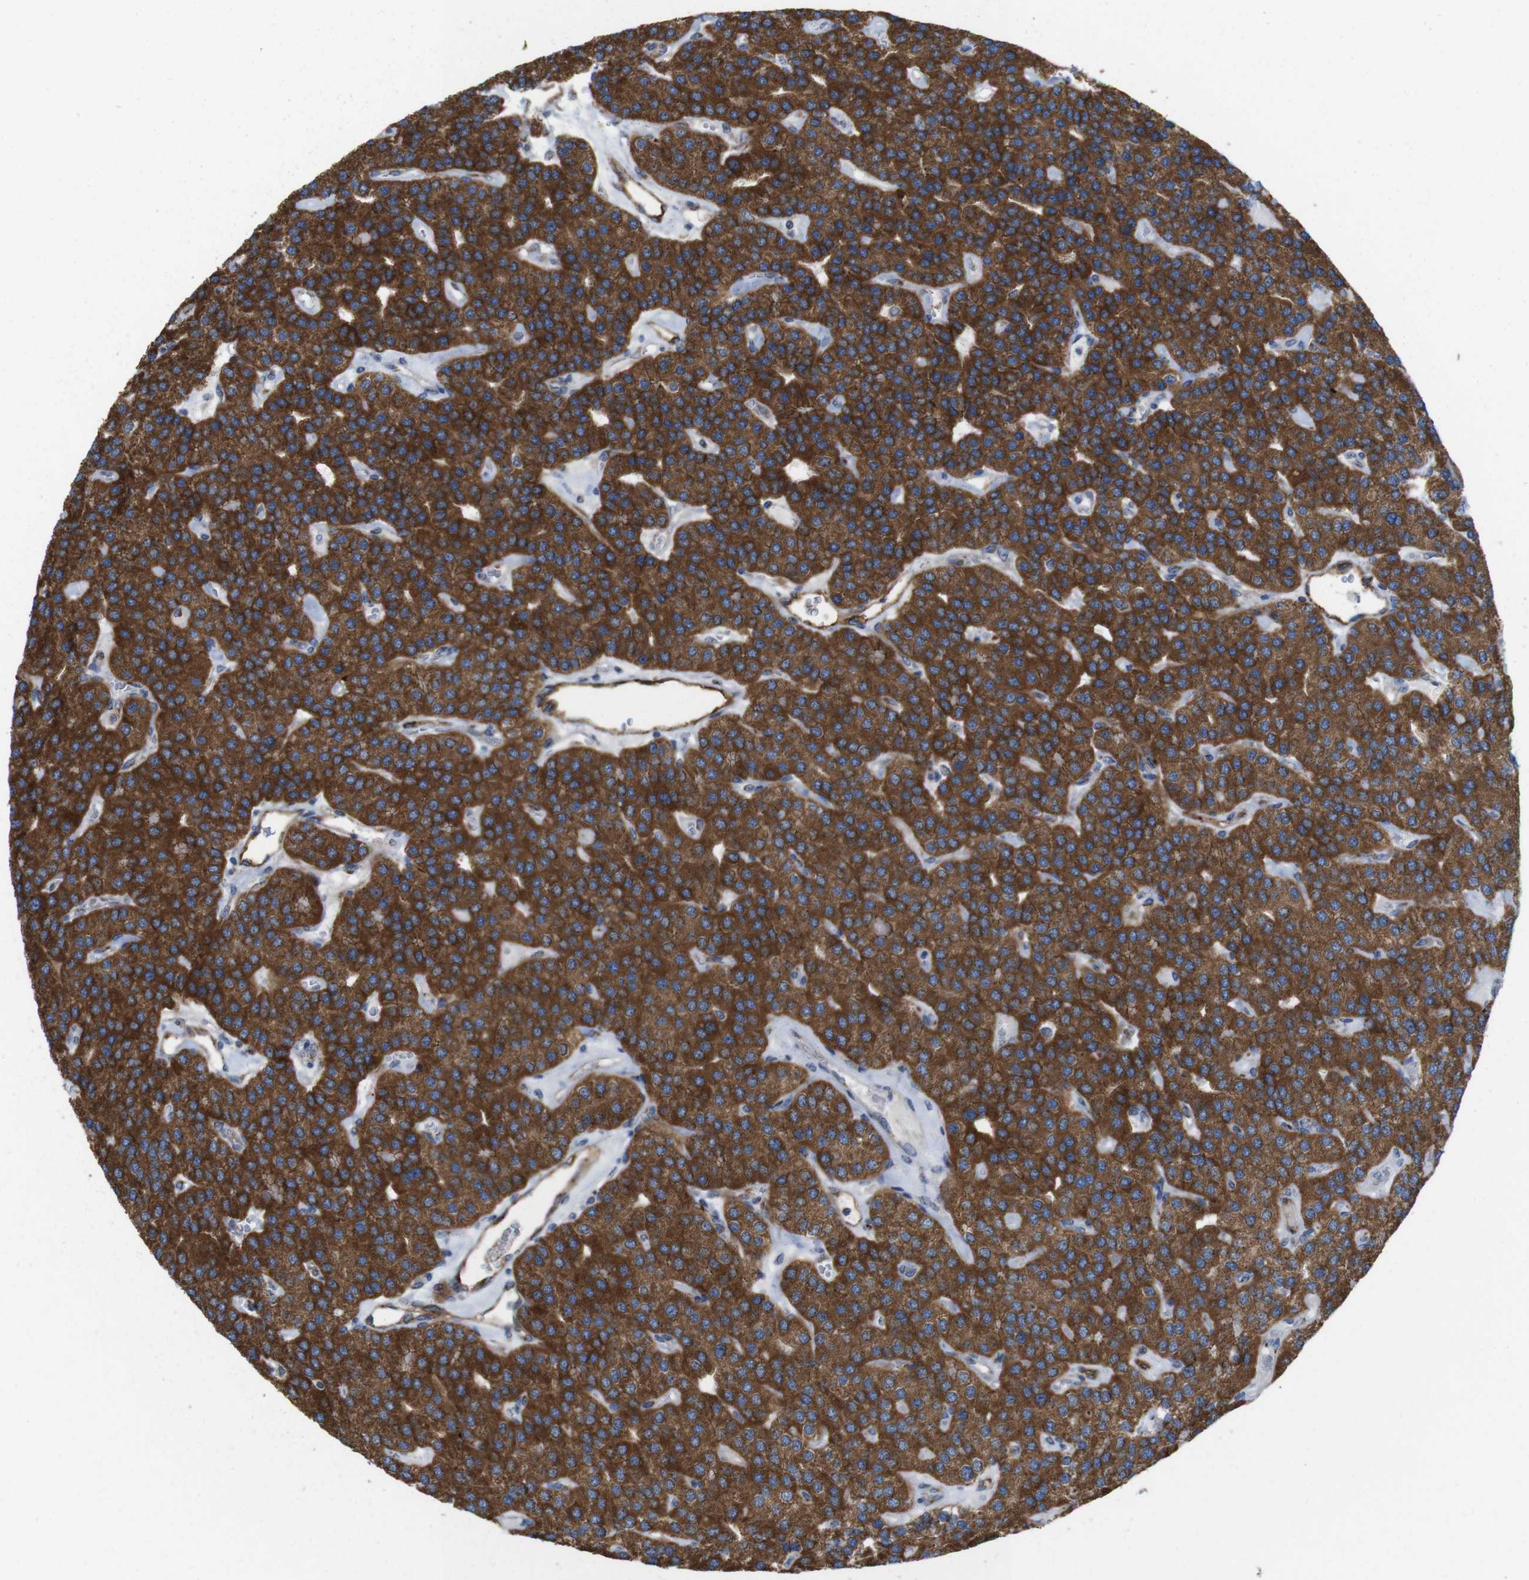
{"staining": {"intensity": "strong", "quantity": ">75%", "location": "cytoplasmic/membranous"}, "tissue": "parathyroid gland", "cell_type": "Glandular cells", "image_type": "normal", "snomed": [{"axis": "morphology", "description": "Normal tissue, NOS"}, {"axis": "morphology", "description": "Adenoma, NOS"}, {"axis": "topography", "description": "Parathyroid gland"}], "caption": "Immunohistochemistry micrograph of unremarkable parathyroid gland: human parathyroid gland stained using immunohistochemistry (IHC) reveals high levels of strong protein expression localized specifically in the cytoplasmic/membranous of glandular cells, appearing as a cytoplasmic/membranous brown color.", "gene": "EFCAB14", "patient": {"sex": "female", "age": 86}}